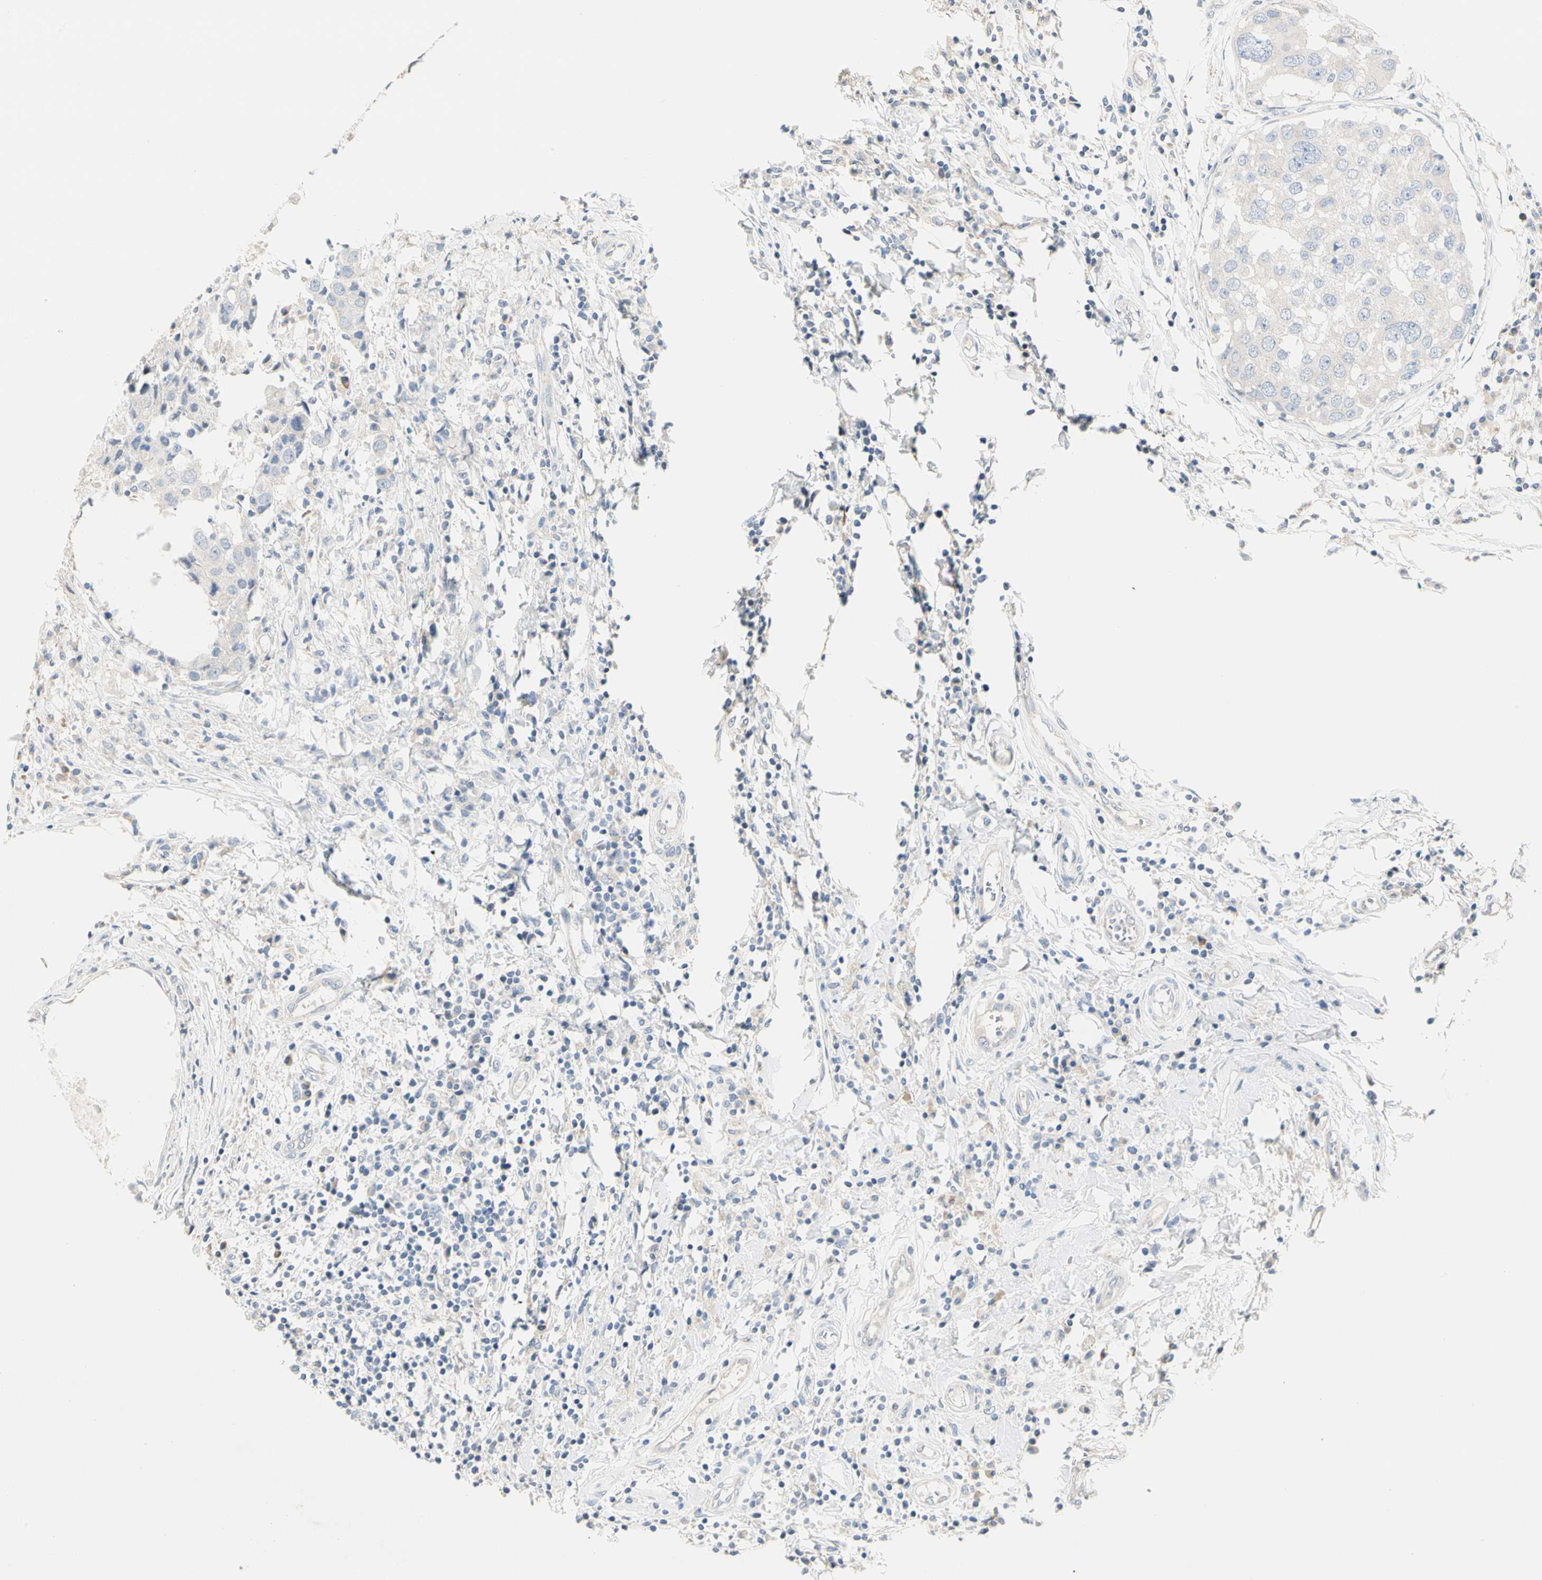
{"staining": {"intensity": "negative", "quantity": "none", "location": "none"}, "tissue": "breast cancer", "cell_type": "Tumor cells", "image_type": "cancer", "snomed": [{"axis": "morphology", "description": "Duct carcinoma"}, {"axis": "topography", "description": "Breast"}], "caption": "Histopathology image shows no significant protein positivity in tumor cells of invasive ductal carcinoma (breast). Nuclei are stained in blue.", "gene": "GPR153", "patient": {"sex": "female", "age": 27}}